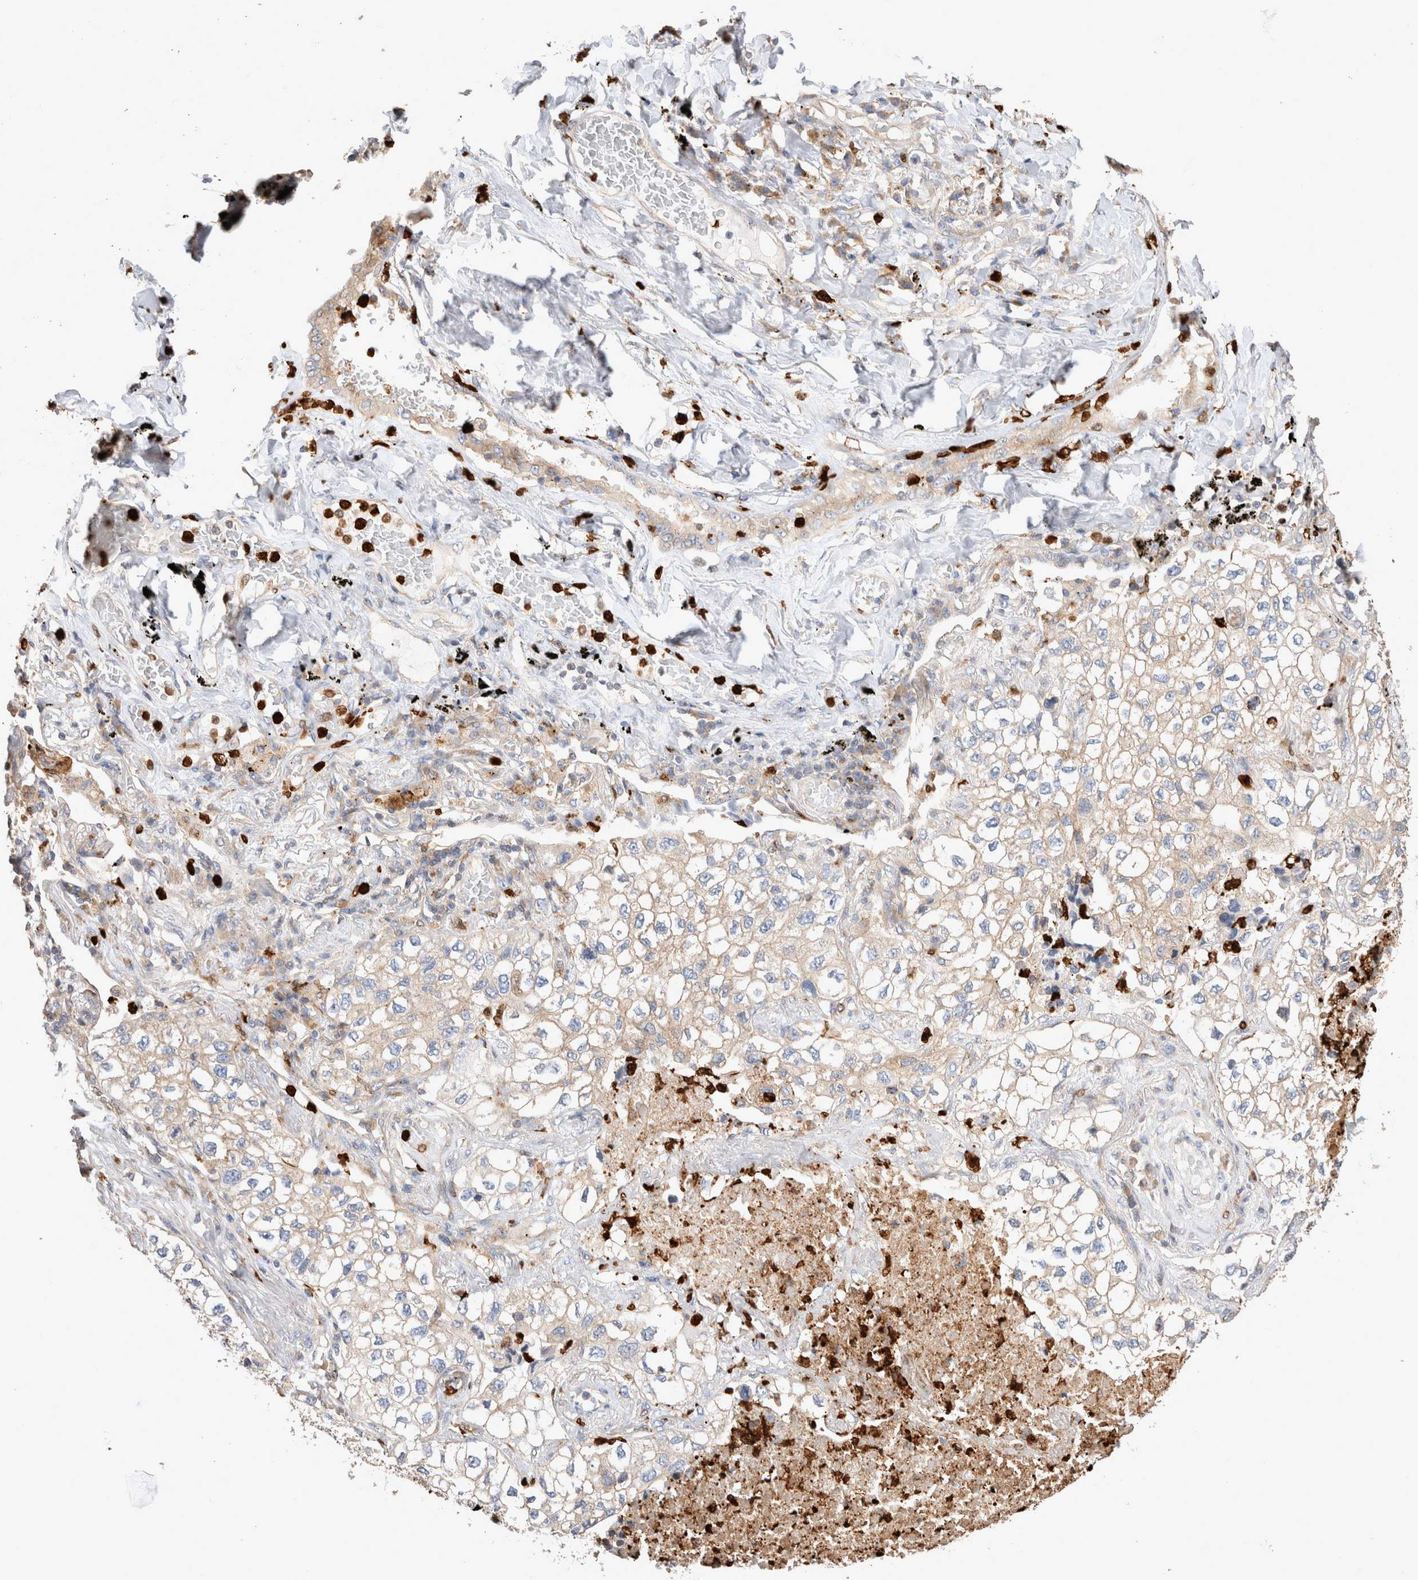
{"staining": {"intensity": "weak", "quantity": "25%-75%", "location": "cytoplasmic/membranous"}, "tissue": "lung cancer", "cell_type": "Tumor cells", "image_type": "cancer", "snomed": [{"axis": "morphology", "description": "Adenocarcinoma, NOS"}, {"axis": "topography", "description": "Lung"}], "caption": "Immunohistochemical staining of lung cancer (adenocarcinoma) reveals weak cytoplasmic/membranous protein expression in about 25%-75% of tumor cells.", "gene": "NXT2", "patient": {"sex": "male", "age": 63}}